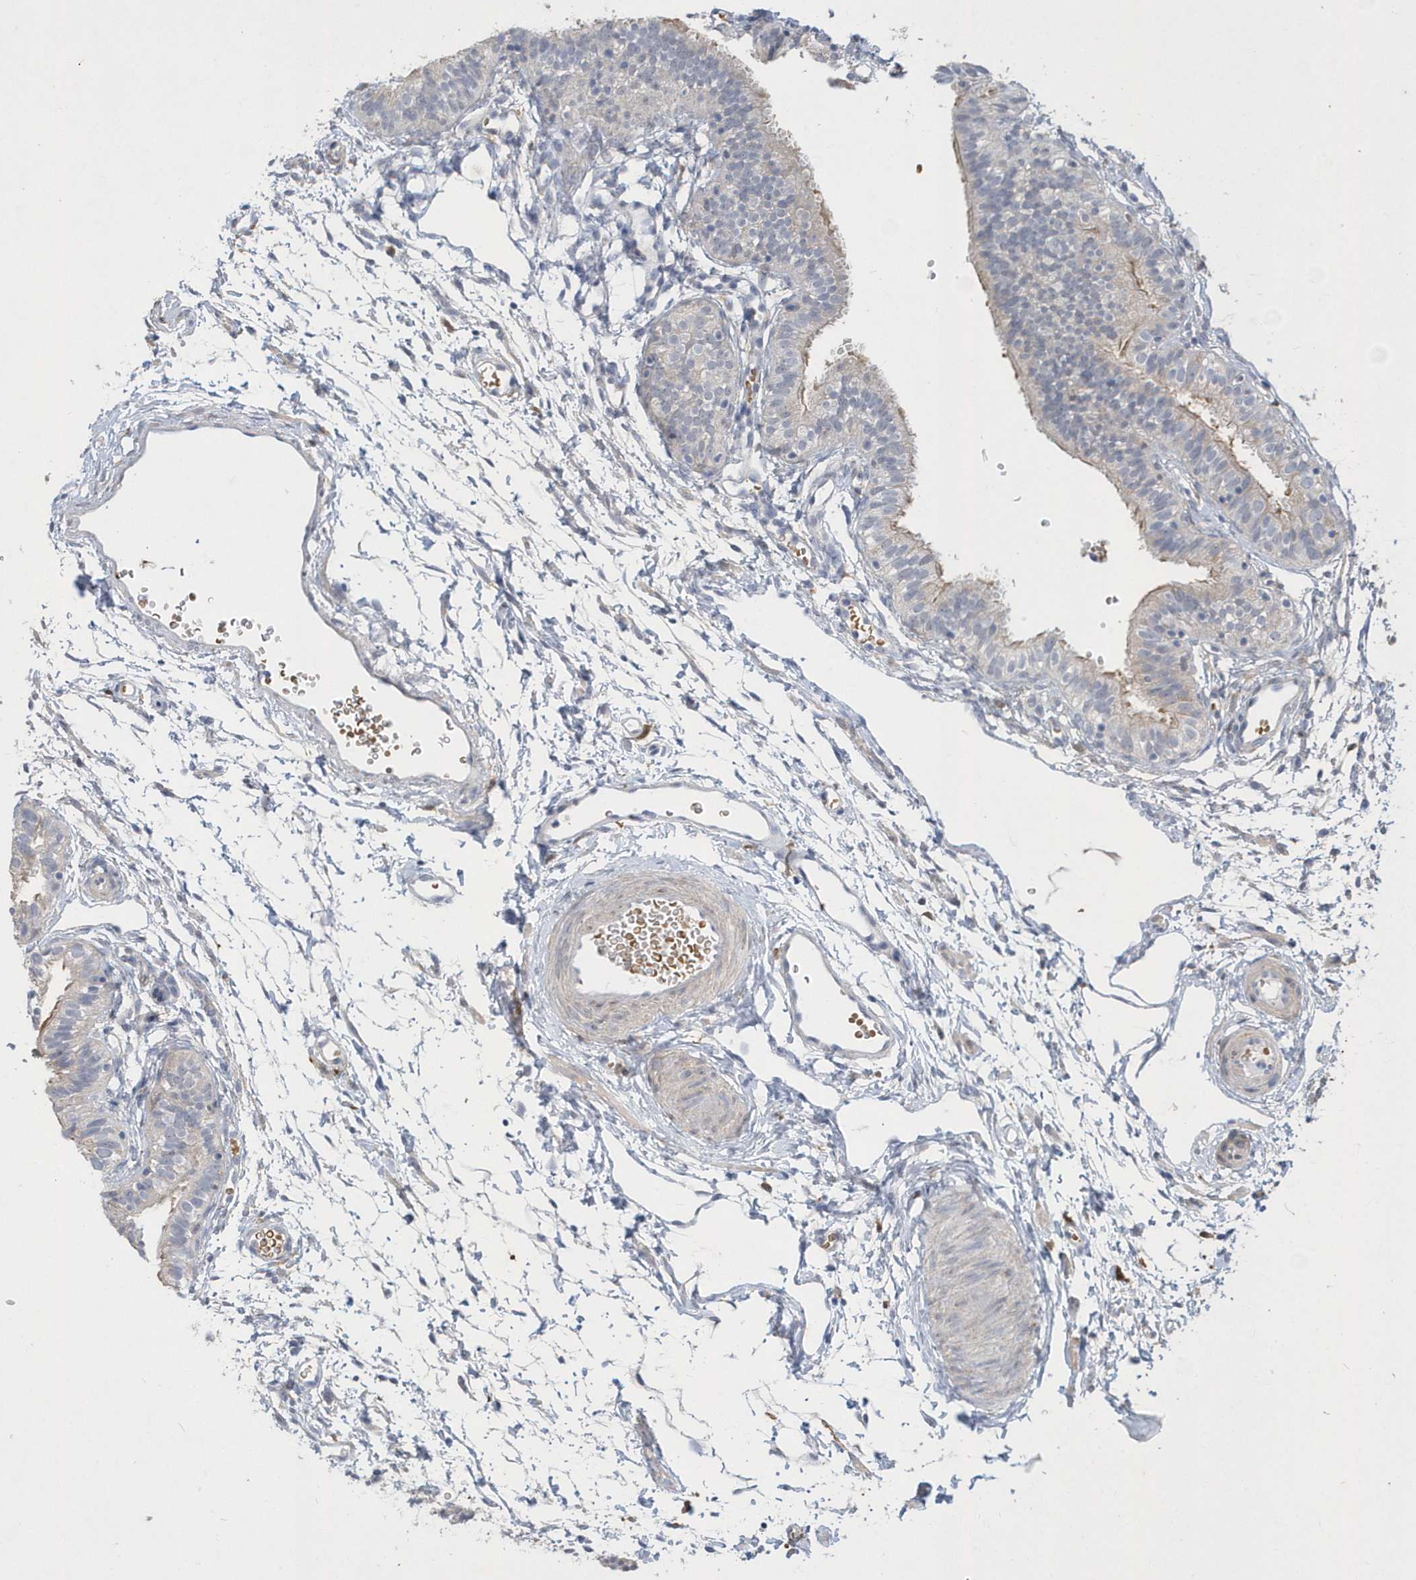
{"staining": {"intensity": "negative", "quantity": "none", "location": "none"}, "tissue": "fallopian tube", "cell_type": "Glandular cells", "image_type": "normal", "snomed": [{"axis": "morphology", "description": "Normal tissue, NOS"}, {"axis": "topography", "description": "Fallopian tube"}], "caption": "This is an immunohistochemistry micrograph of normal human fallopian tube. There is no expression in glandular cells.", "gene": "TSPEAR", "patient": {"sex": "female", "age": 35}}